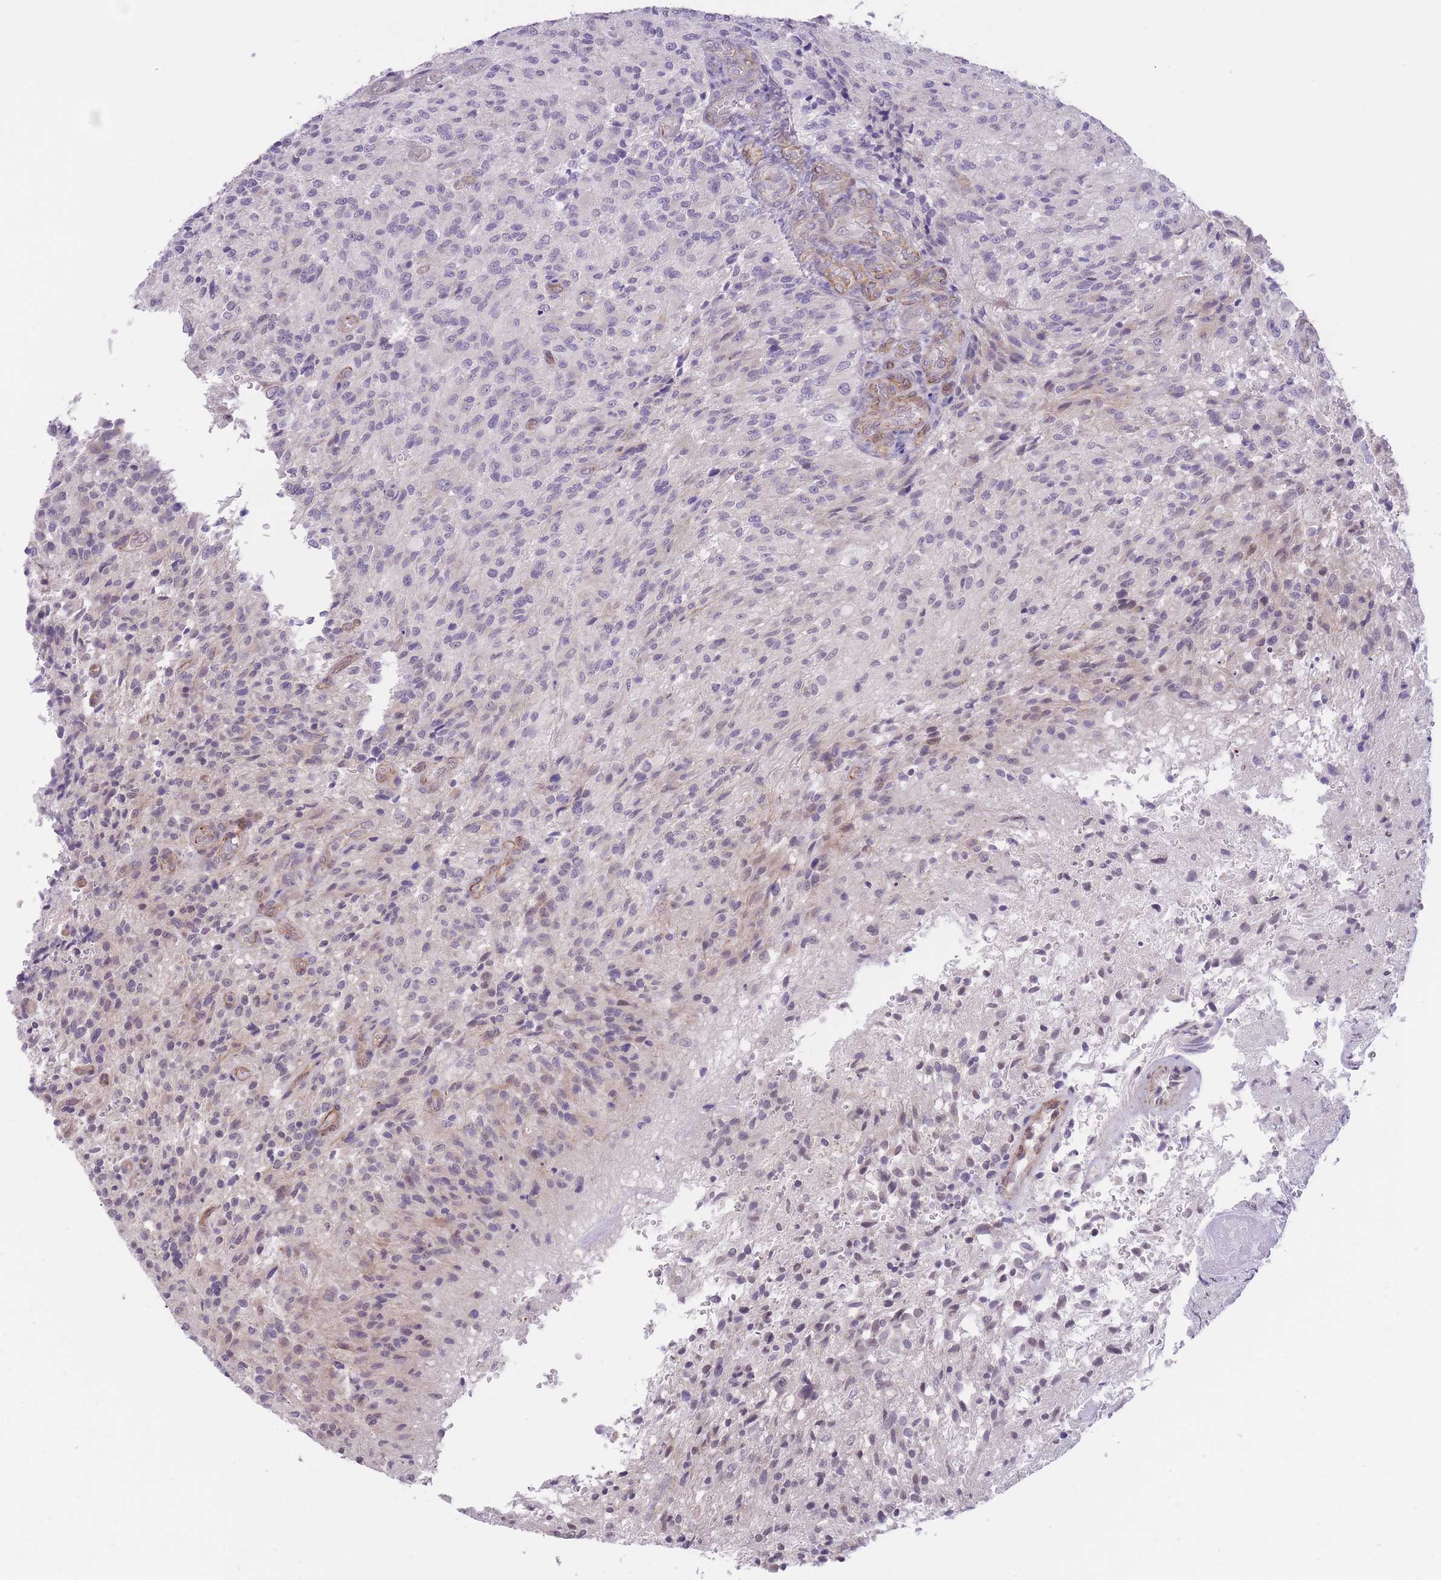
{"staining": {"intensity": "negative", "quantity": "none", "location": "none"}, "tissue": "glioma", "cell_type": "Tumor cells", "image_type": "cancer", "snomed": [{"axis": "morphology", "description": "Normal tissue, NOS"}, {"axis": "morphology", "description": "Glioma, malignant, High grade"}, {"axis": "topography", "description": "Cerebral cortex"}], "caption": "Human glioma stained for a protein using immunohistochemistry (IHC) shows no expression in tumor cells.", "gene": "QTRT1", "patient": {"sex": "male", "age": 56}}